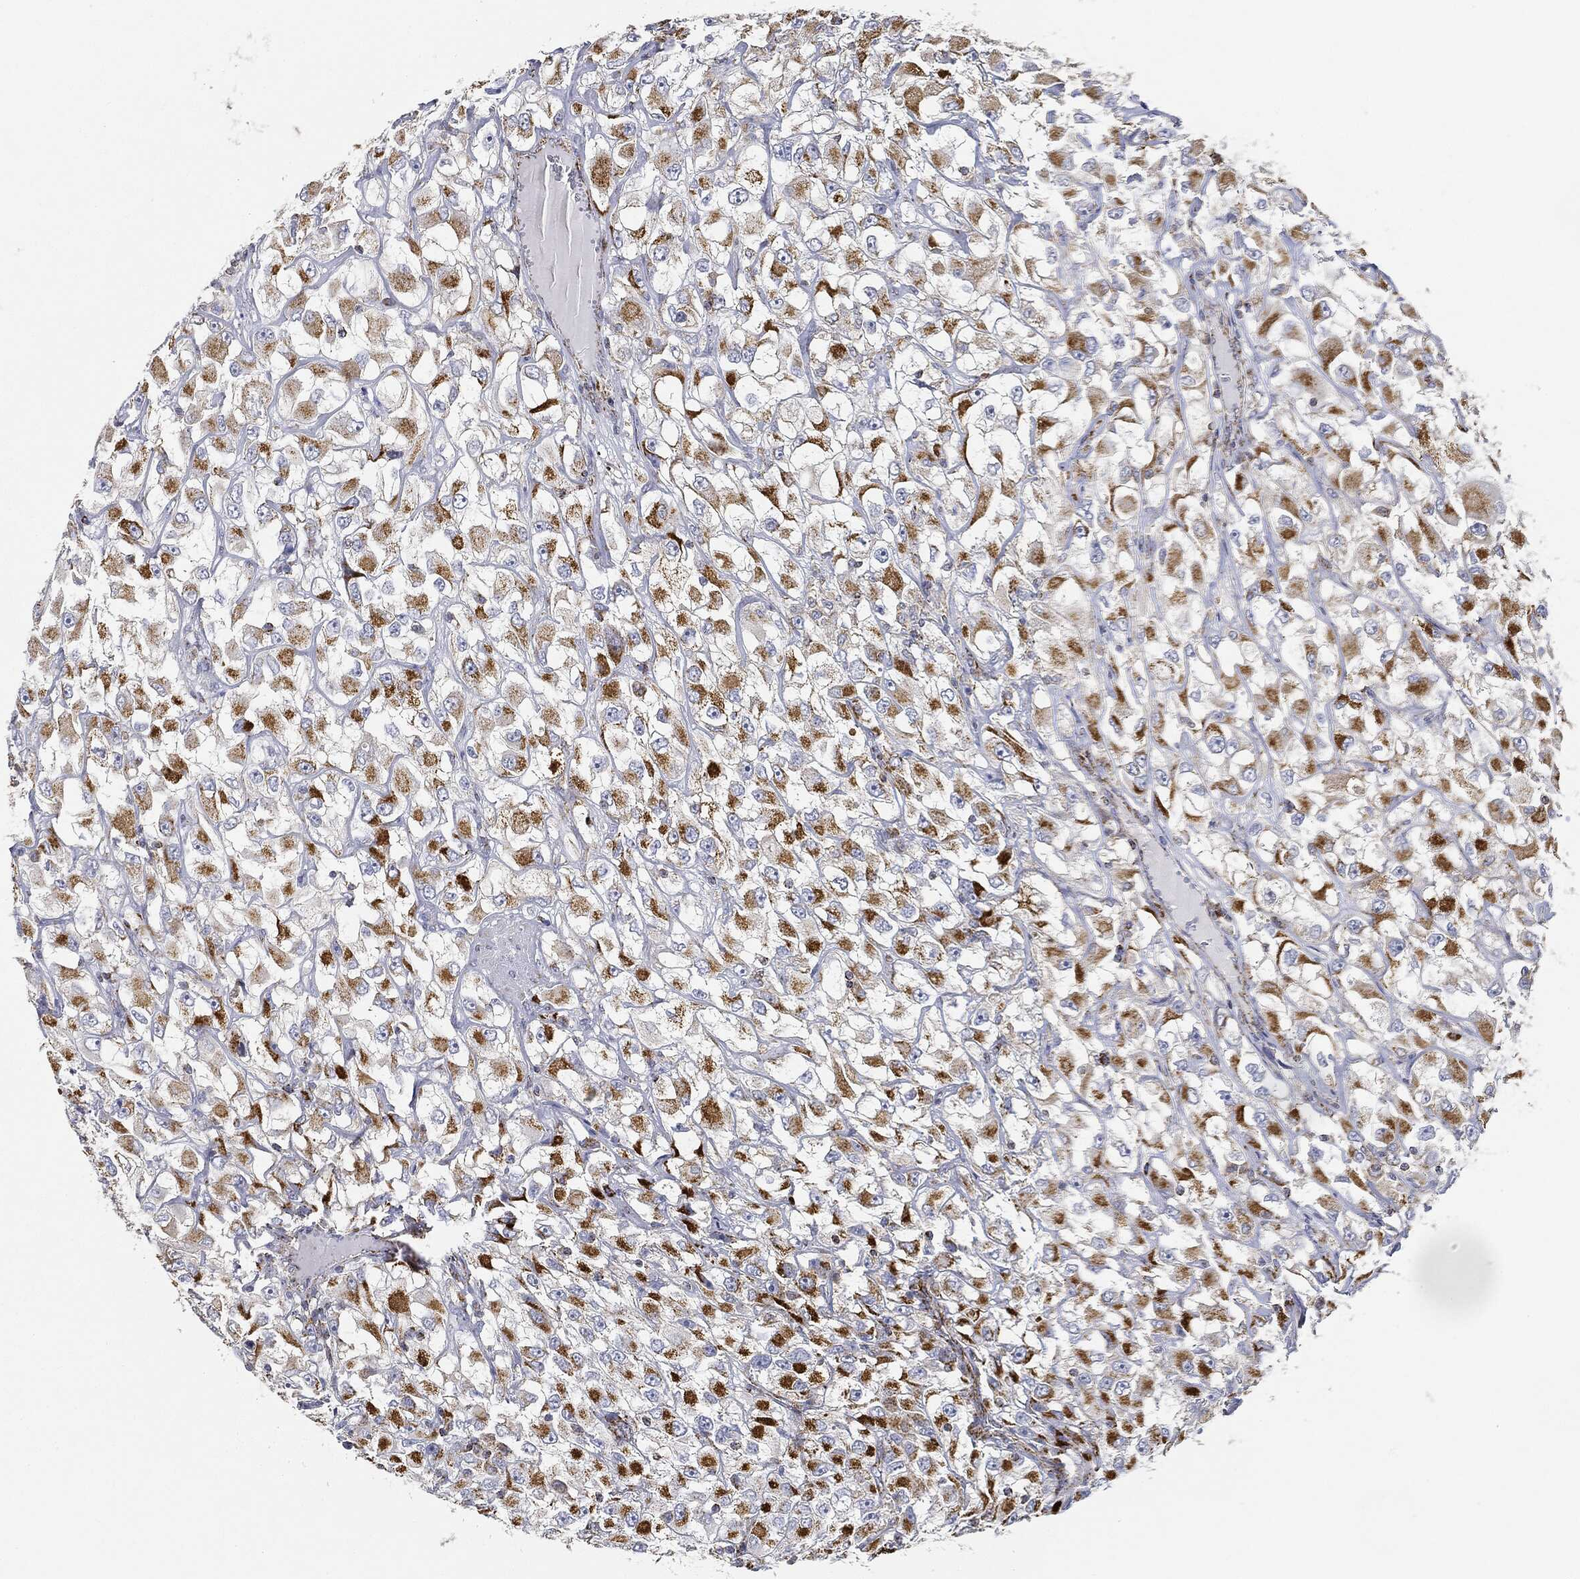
{"staining": {"intensity": "strong", "quantity": ">75%", "location": "cytoplasmic/membranous"}, "tissue": "renal cancer", "cell_type": "Tumor cells", "image_type": "cancer", "snomed": [{"axis": "morphology", "description": "Adenocarcinoma, NOS"}, {"axis": "topography", "description": "Kidney"}], "caption": "Human adenocarcinoma (renal) stained with a brown dye exhibits strong cytoplasmic/membranous positive staining in about >75% of tumor cells.", "gene": "CAPN15", "patient": {"sex": "female", "age": 52}}